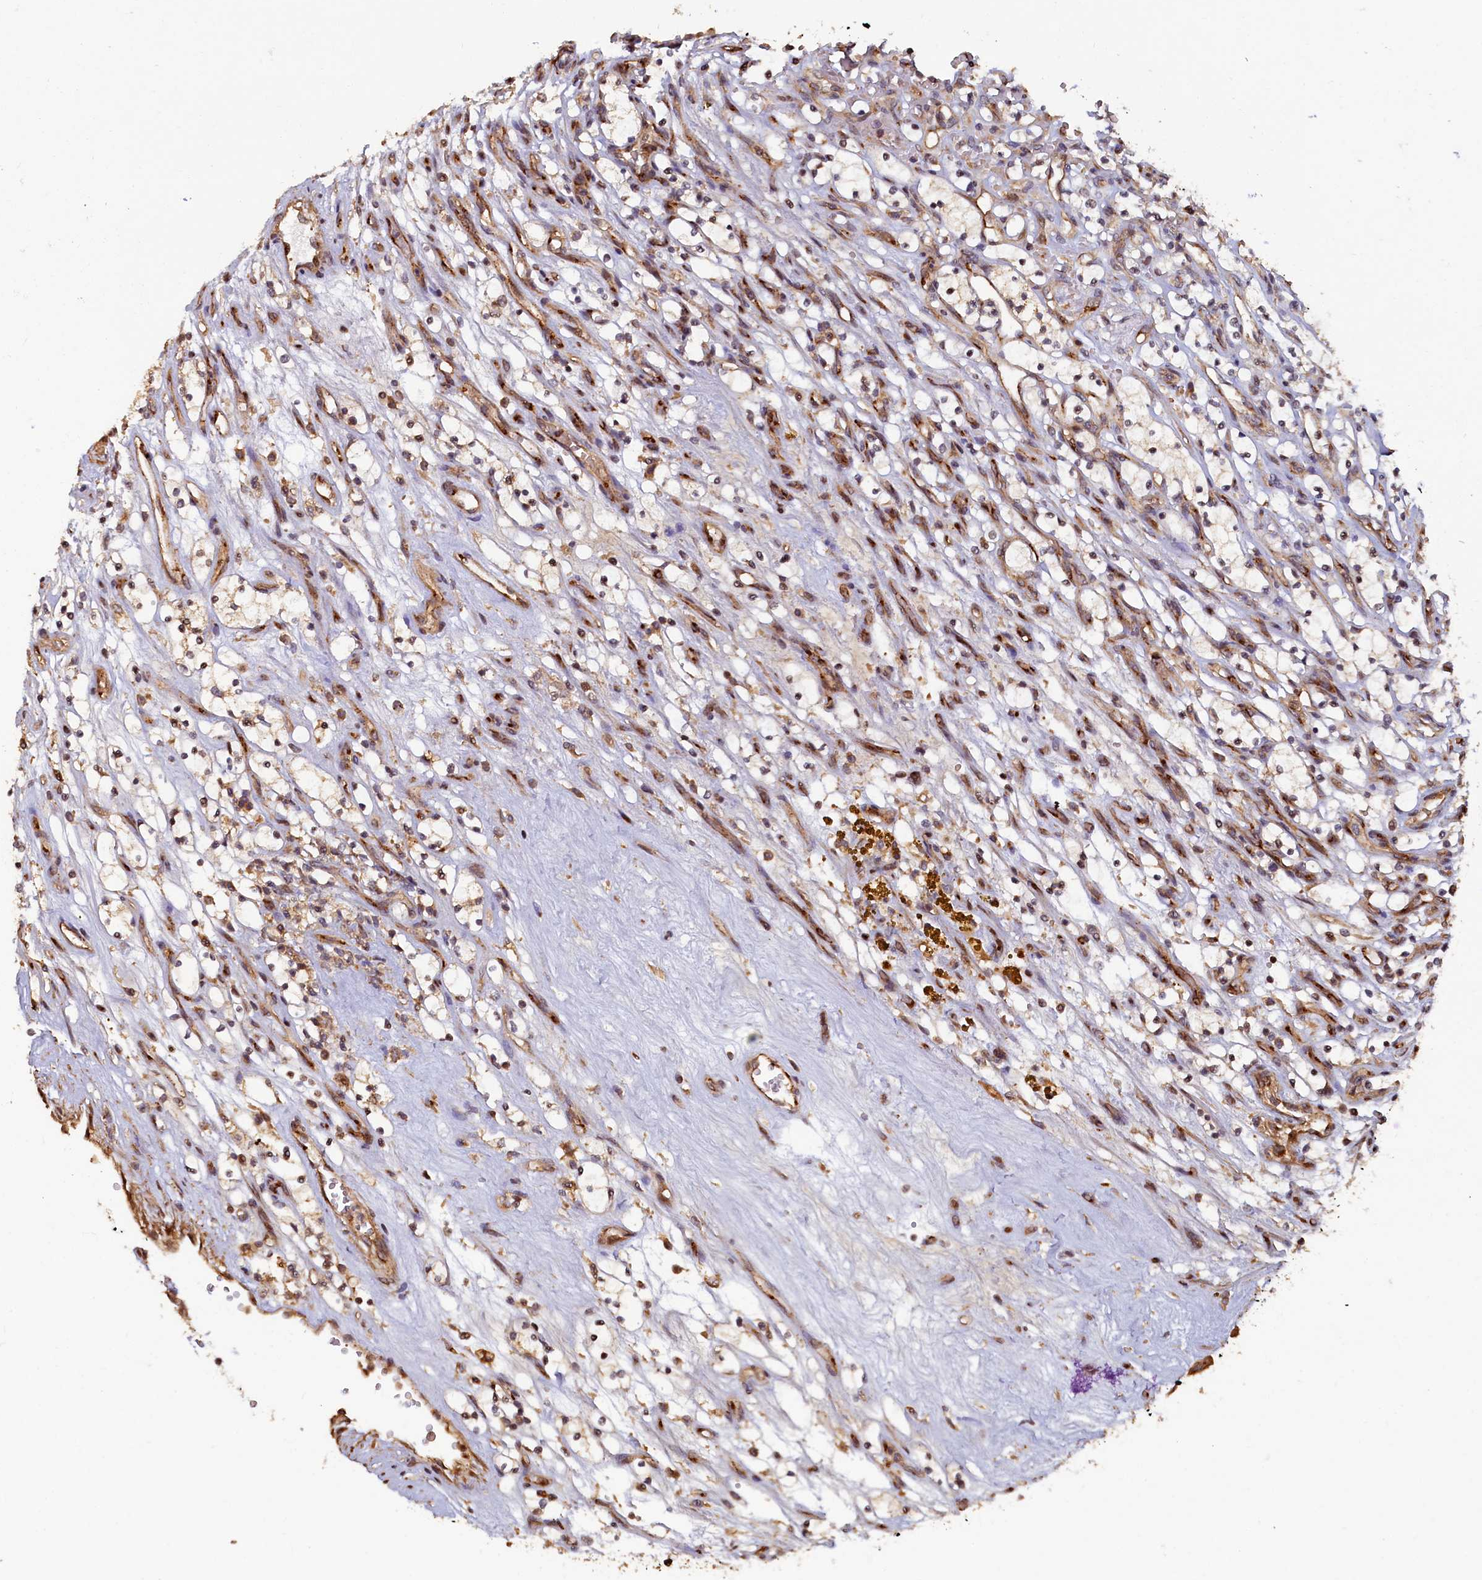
{"staining": {"intensity": "weak", "quantity": "25%-75%", "location": "cytoplasmic/membranous"}, "tissue": "renal cancer", "cell_type": "Tumor cells", "image_type": "cancer", "snomed": [{"axis": "morphology", "description": "Adenocarcinoma, NOS"}, {"axis": "topography", "description": "Kidney"}], "caption": "A photomicrograph of renal cancer (adenocarcinoma) stained for a protein reveals weak cytoplasmic/membranous brown staining in tumor cells.", "gene": "TMEM181", "patient": {"sex": "female", "age": 69}}